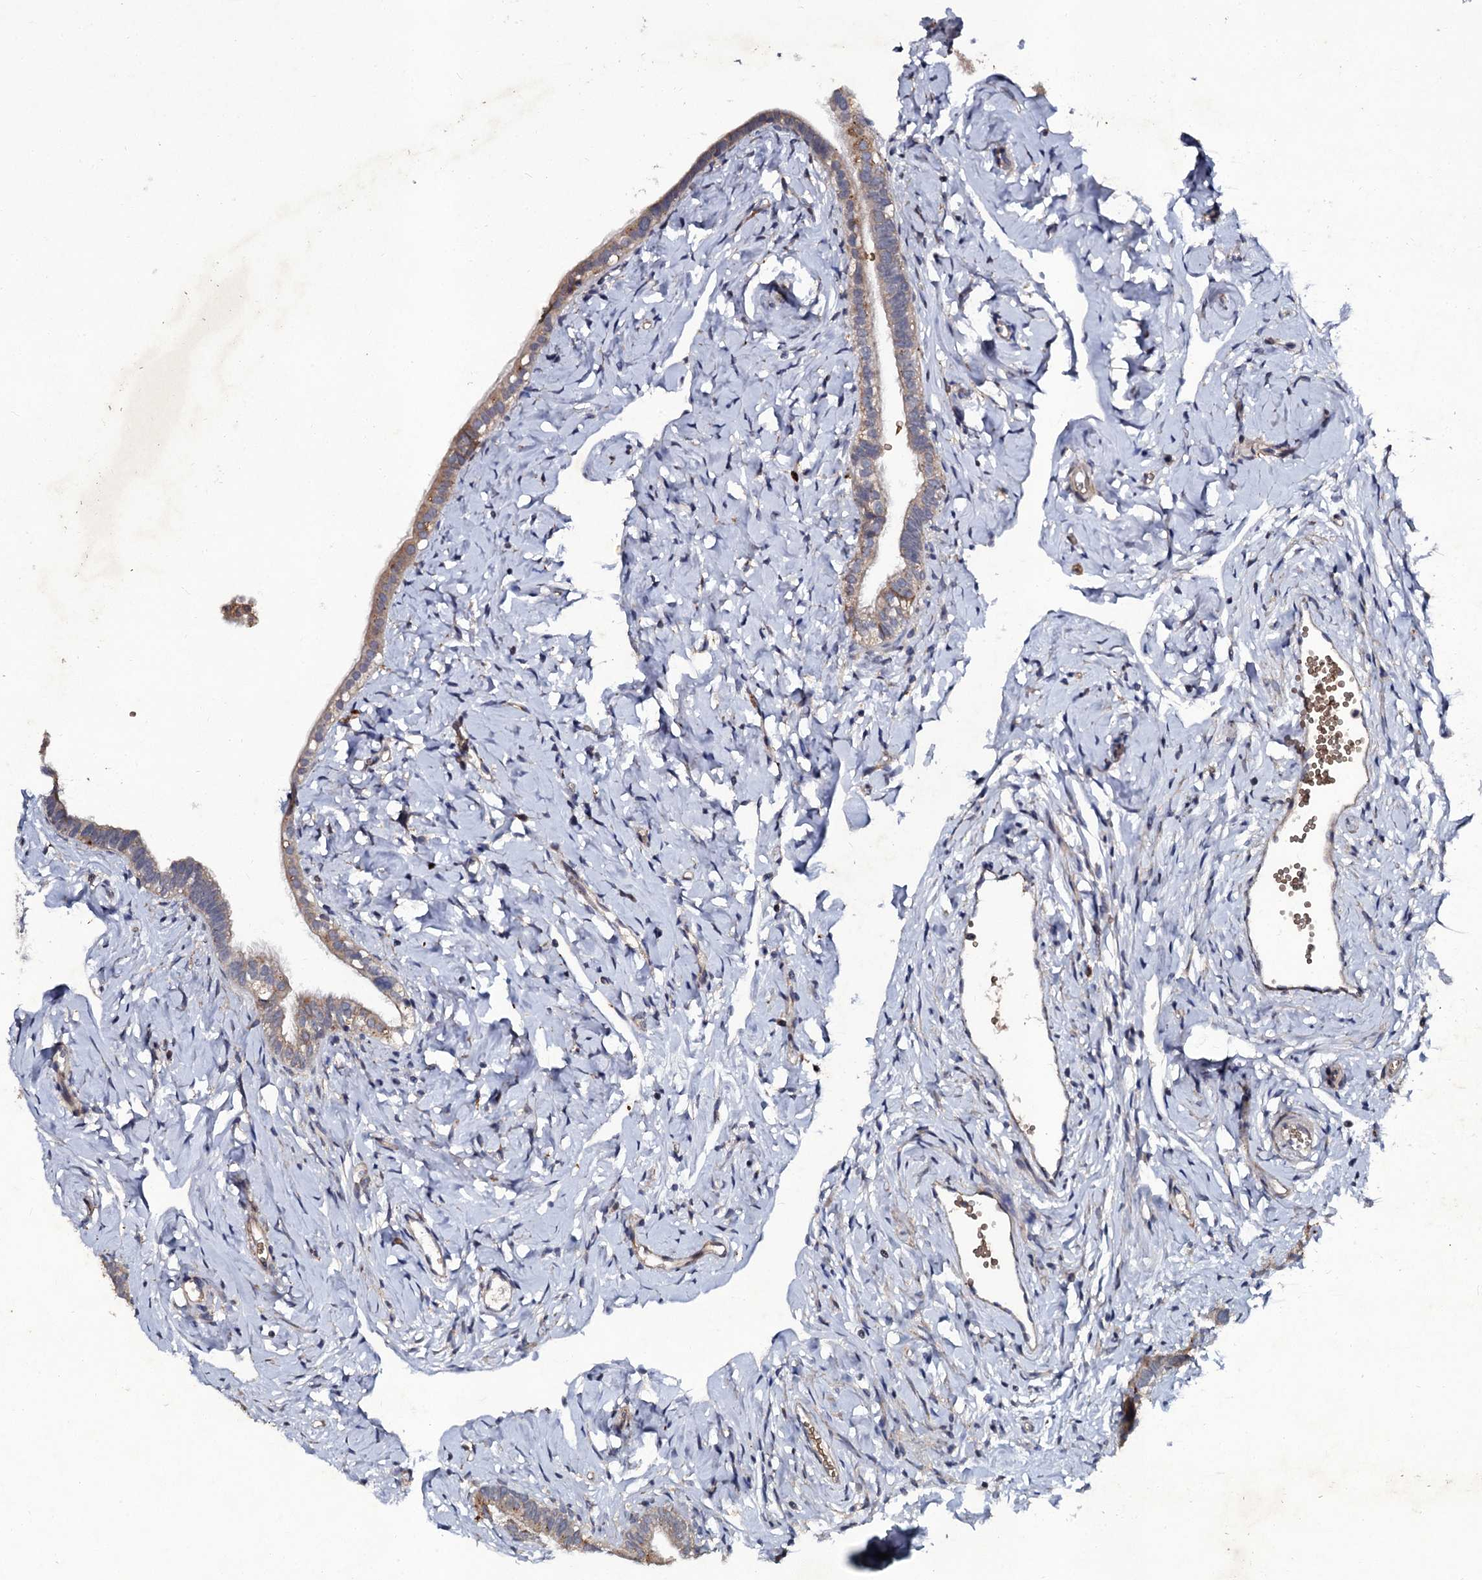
{"staining": {"intensity": "weak", "quantity": ">75%", "location": "cytoplasmic/membranous"}, "tissue": "fallopian tube", "cell_type": "Glandular cells", "image_type": "normal", "snomed": [{"axis": "morphology", "description": "Normal tissue, NOS"}, {"axis": "topography", "description": "Fallopian tube"}], "caption": "Fallopian tube stained for a protein (brown) displays weak cytoplasmic/membranous positive expression in about >75% of glandular cells.", "gene": "LRRC28", "patient": {"sex": "female", "age": 66}}